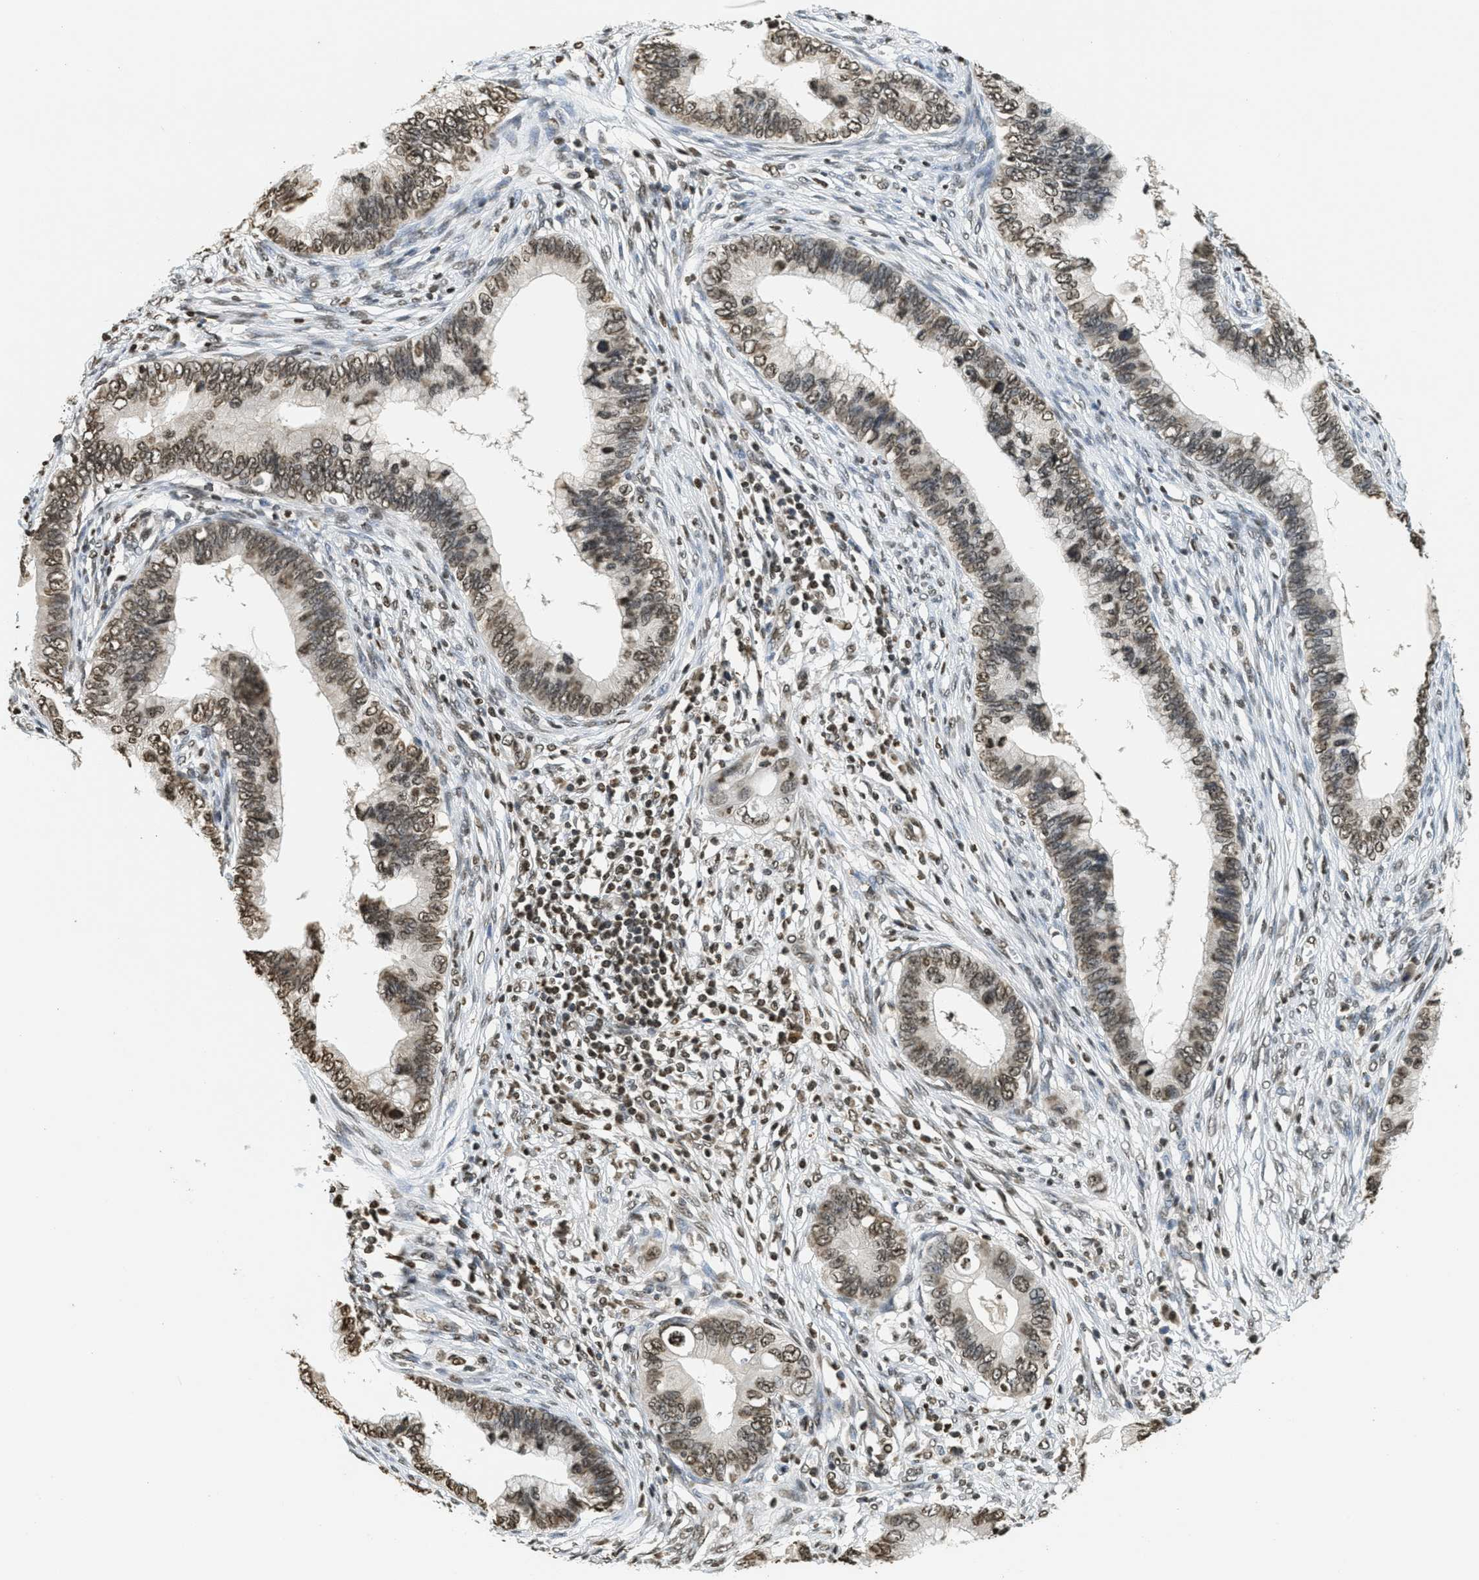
{"staining": {"intensity": "moderate", "quantity": ">75%", "location": "nuclear"}, "tissue": "cervical cancer", "cell_type": "Tumor cells", "image_type": "cancer", "snomed": [{"axis": "morphology", "description": "Adenocarcinoma, NOS"}, {"axis": "topography", "description": "Cervix"}], "caption": "The immunohistochemical stain shows moderate nuclear expression in tumor cells of cervical adenocarcinoma tissue.", "gene": "LDB2", "patient": {"sex": "female", "age": 44}}